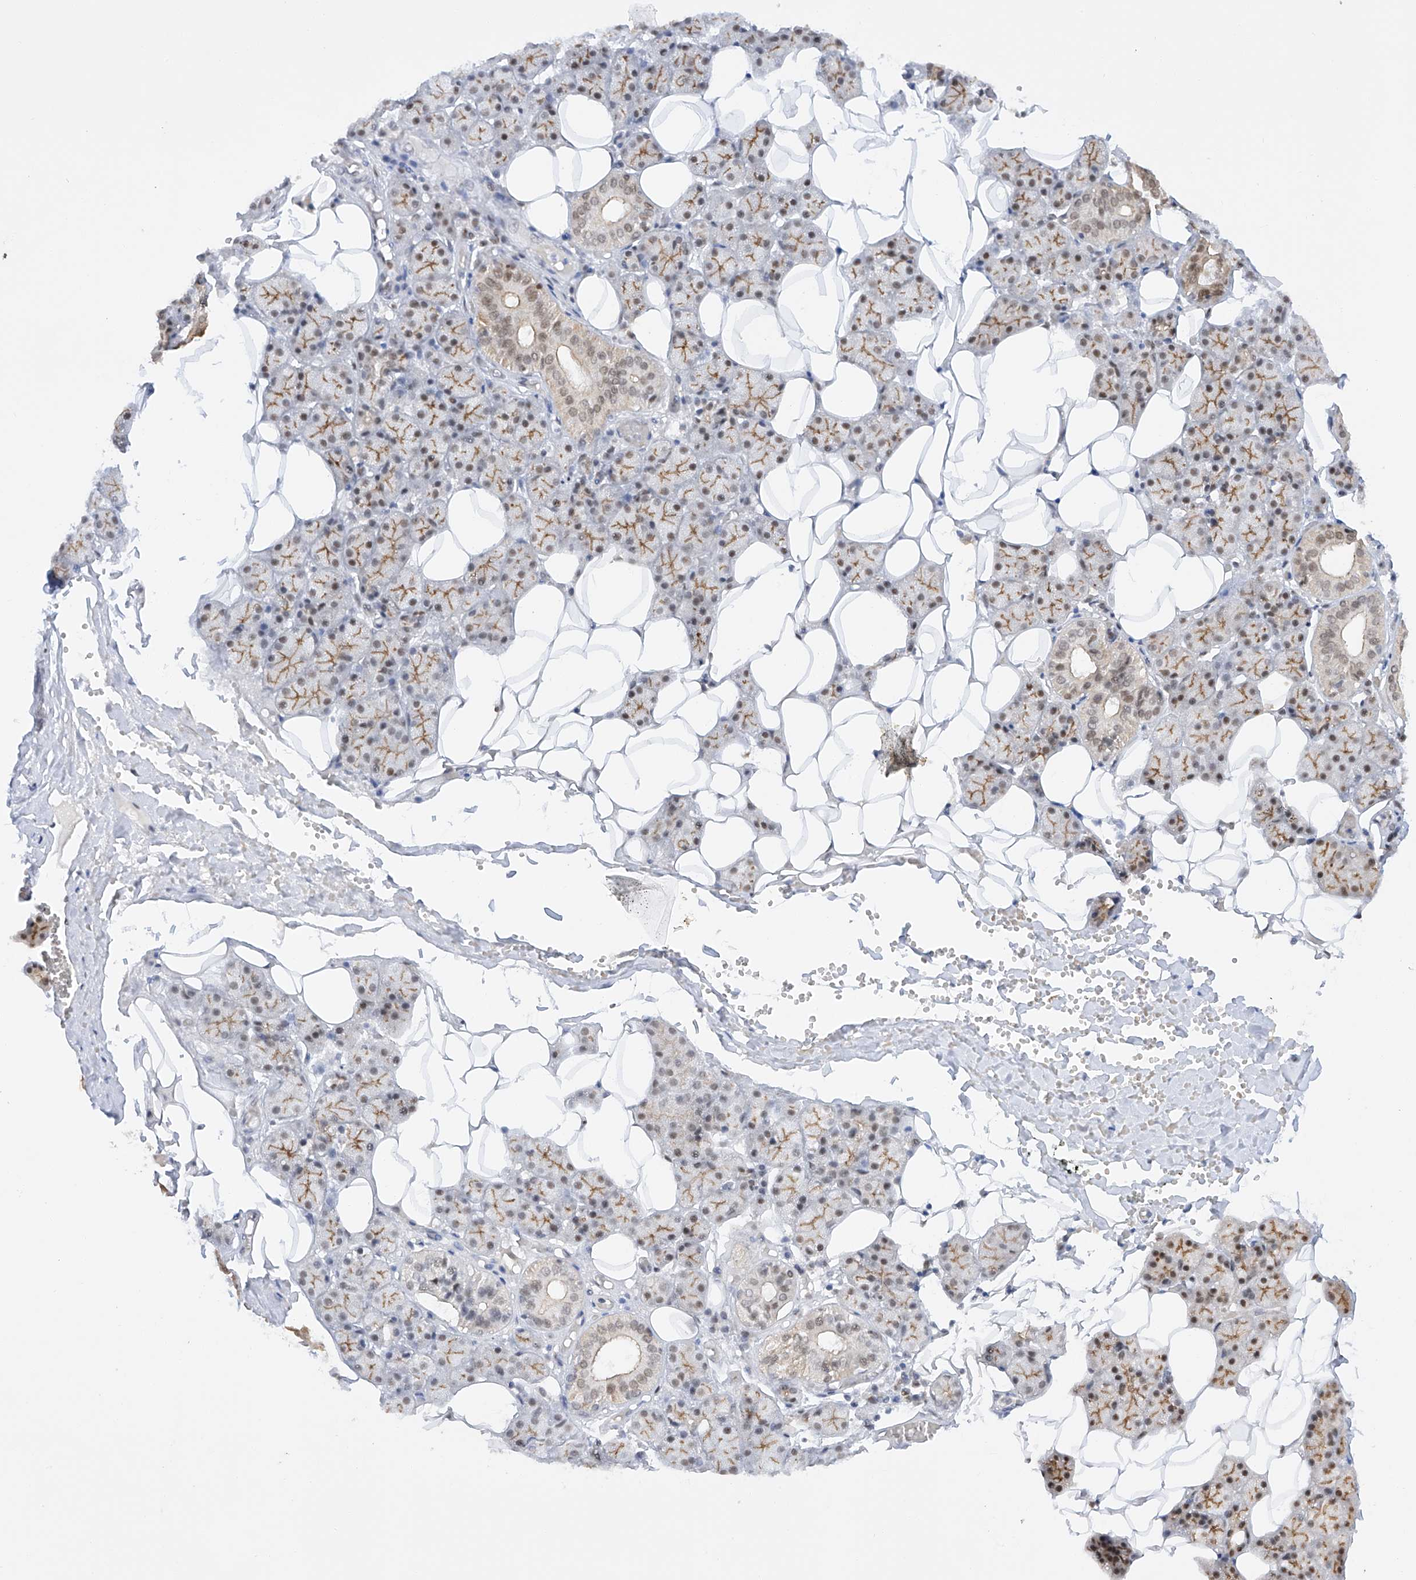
{"staining": {"intensity": "moderate", "quantity": "25%-75%", "location": "cytoplasmic/membranous,nuclear"}, "tissue": "salivary gland", "cell_type": "Glandular cells", "image_type": "normal", "snomed": [{"axis": "morphology", "description": "Normal tissue, NOS"}, {"axis": "topography", "description": "Salivary gland"}], "caption": "Protein expression by immunohistochemistry exhibits moderate cytoplasmic/membranous,nuclear positivity in approximately 25%-75% of glandular cells in unremarkable salivary gland.", "gene": "POGK", "patient": {"sex": "female", "age": 33}}